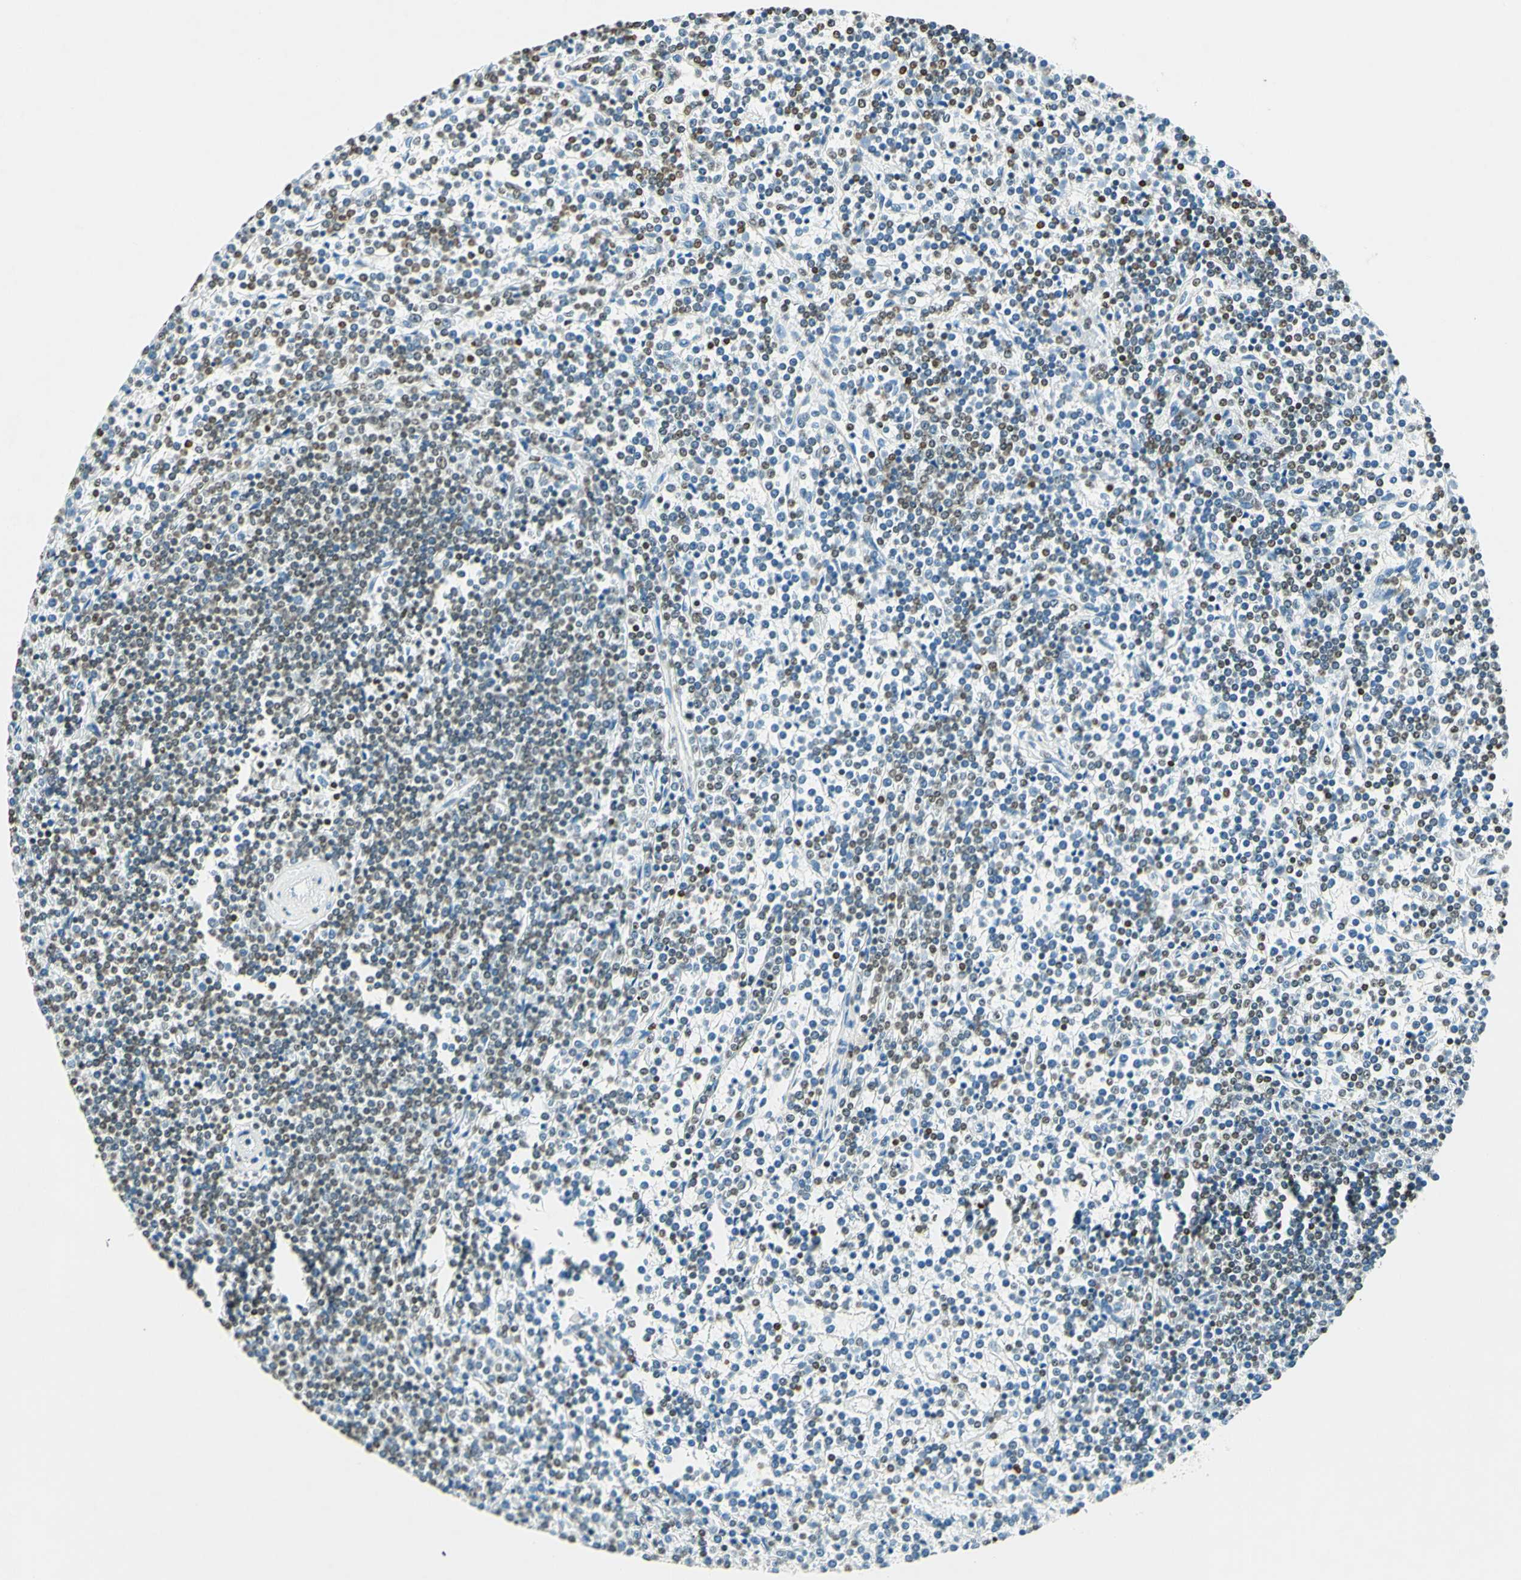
{"staining": {"intensity": "weak", "quantity": "25%-75%", "location": "nuclear"}, "tissue": "lymphoma", "cell_type": "Tumor cells", "image_type": "cancer", "snomed": [{"axis": "morphology", "description": "Malignant lymphoma, non-Hodgkin's type, Low grade"}, {"axis": "topography", "description": "Spleen"}], "caption": "IHC staining of lymphoma, which displays low levels of weak nuclear positivity in about 25%-75% of tumor cells indicating weak nuclear protein expression. The staining was performed using DAB (3,3'-diaminobenzidine) (brown) for protein detection and nuclei were counterstained in hematoxylin (blue).", "gene": "MSH2", "patient": {"sex": "female", "age": 19}}